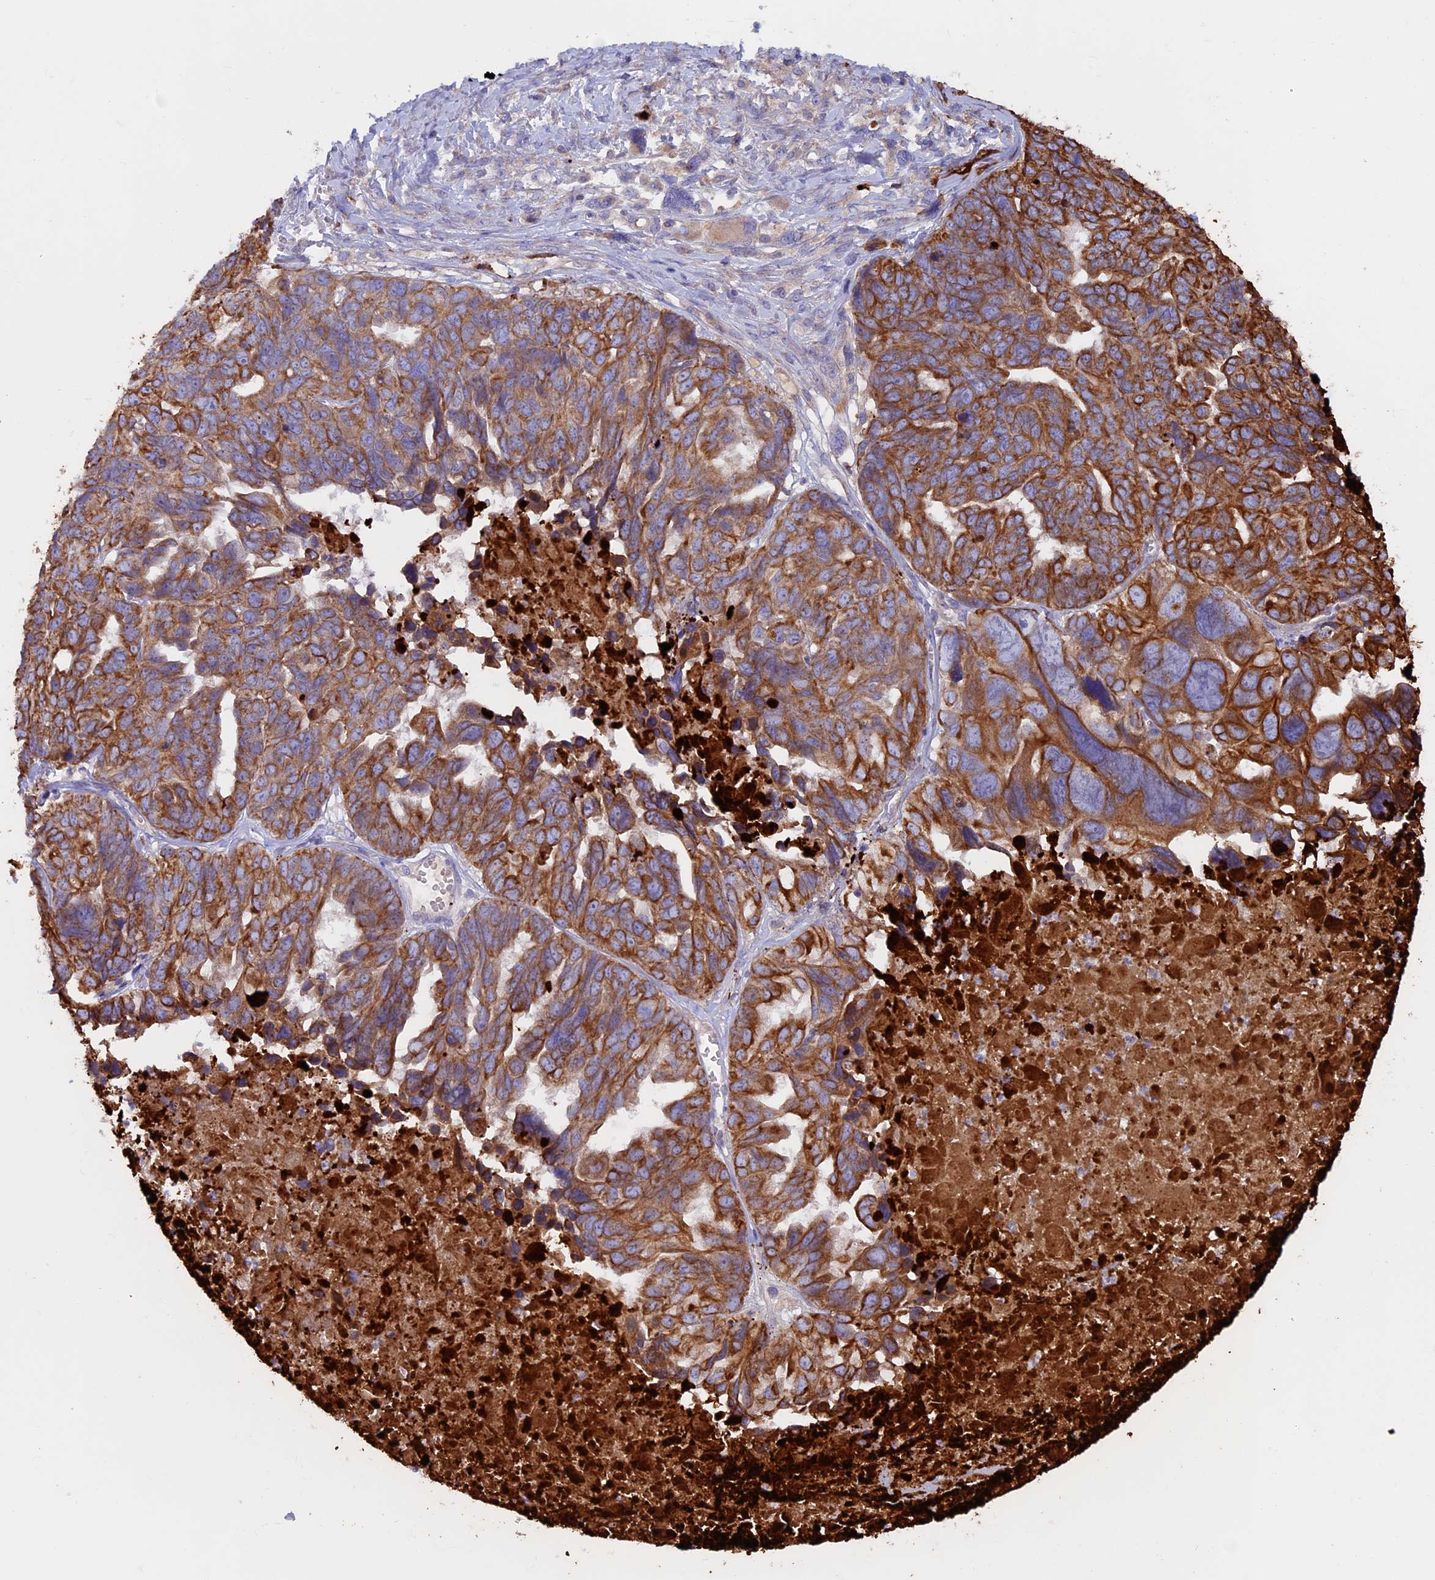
{"staining": {"intensity": "moderate", "quantity": ">75%", "location": "cytoplasmic/membranous"}, "tissue": "ovarian cancer", "cell_type": "Tumor cells", "image_type": "cancer", "snomed": [{"axis": "morphology", "description": "Cystadenocarcinoma, serous, NOS"}, {"axis": "topography", "description": "Ovary"}], "caption": "Ovarian serous cystadenocarcinoma stained with immunohistochemistry (IHC) reveals moderate cytoplasmic/membranous positivity in about >75% of tumor cells.", "gene": "PTPN9", "patient": {"sex": "female", "age": 79}}